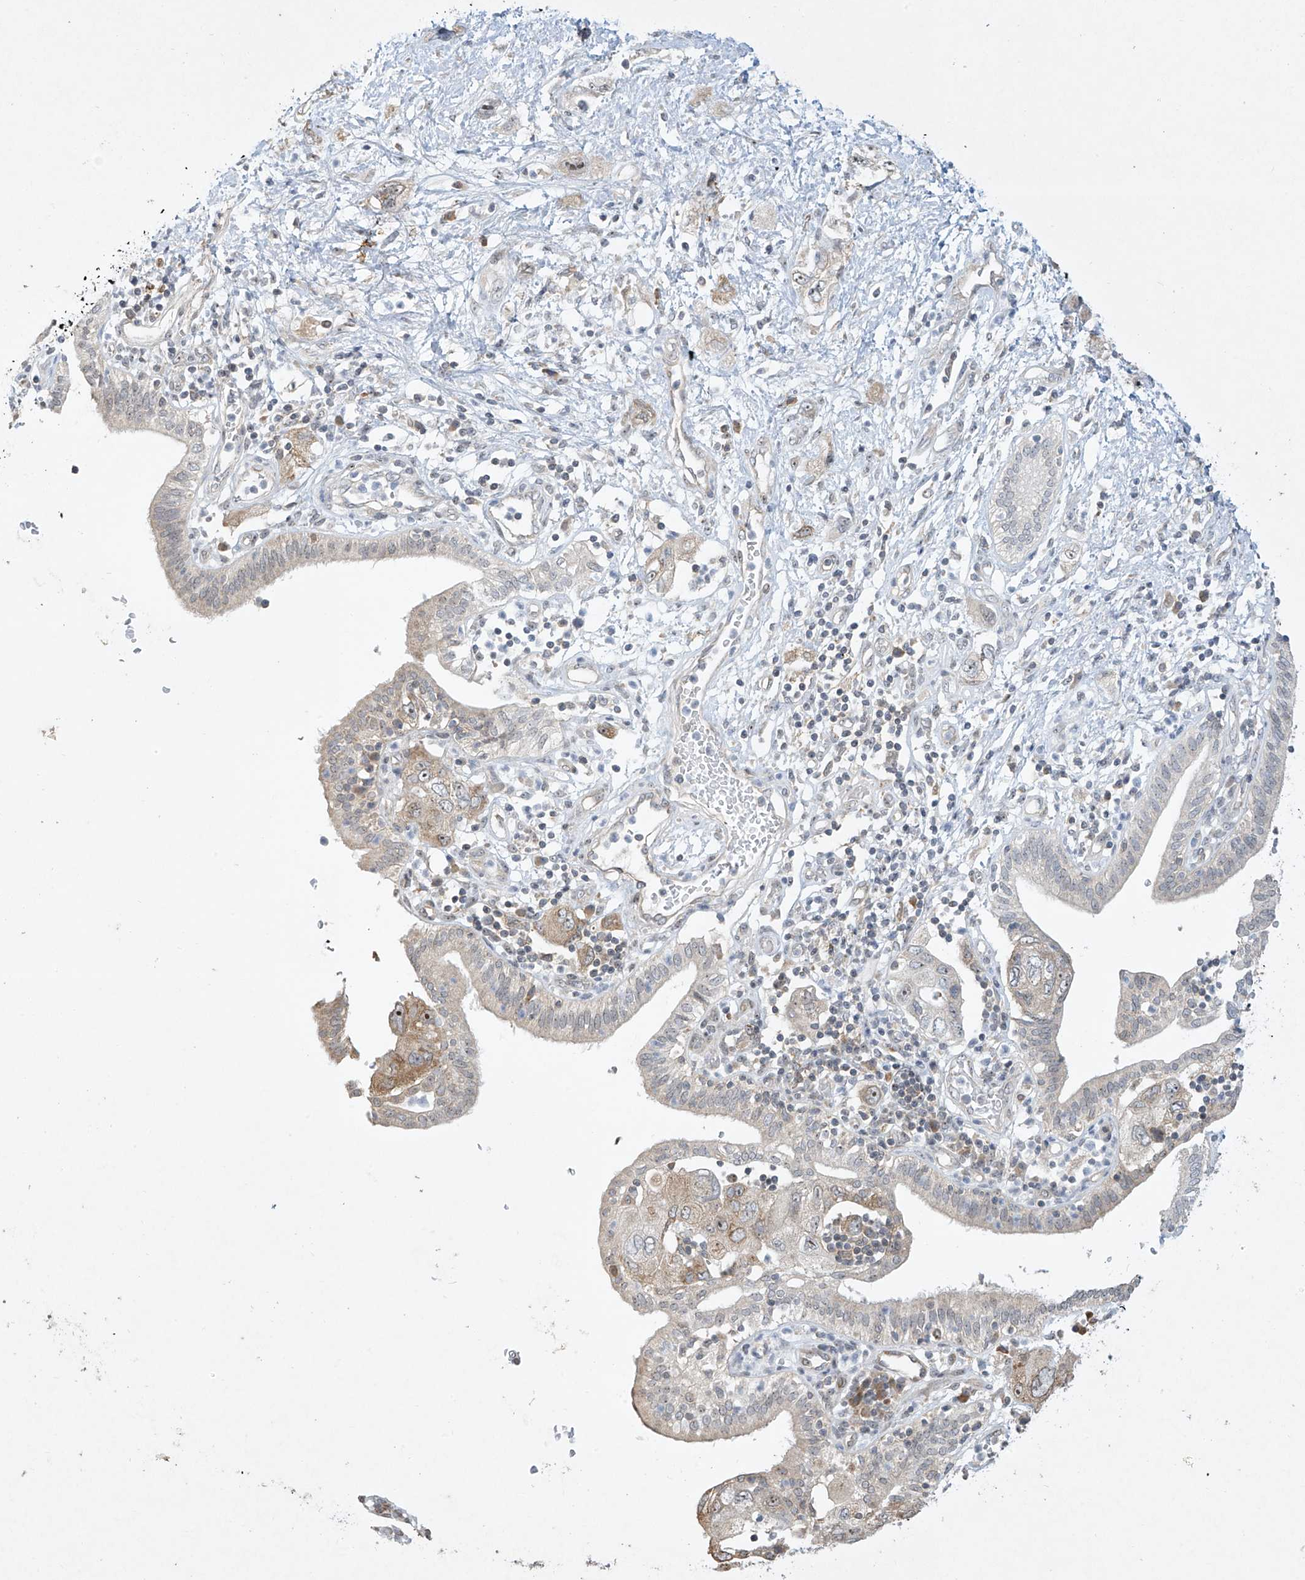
{"staining": {"intensity": "moderate", "quantity": "<25%", "location": "cytoplasmic/membranous,nuclear"}, "tissue": "pancreatic cancer", "cell_type": "Tumor cells", "image_type": "cancer", "snomed": [{"axis": "morphology", "description": "Adenocarcinoma, NOS"}, {"axis": "topography", "description": "Pancreas"}], "caption": "The histopathology image demonstrates immunohistochemical staining of pancreatic adenocarcinoma. There is moderate cytoplasmic/membranous and nuclear staining is present in about <25% of tumor cells.", "gene": "TASP1", "patient": {"sex": "female", "age": 73}}